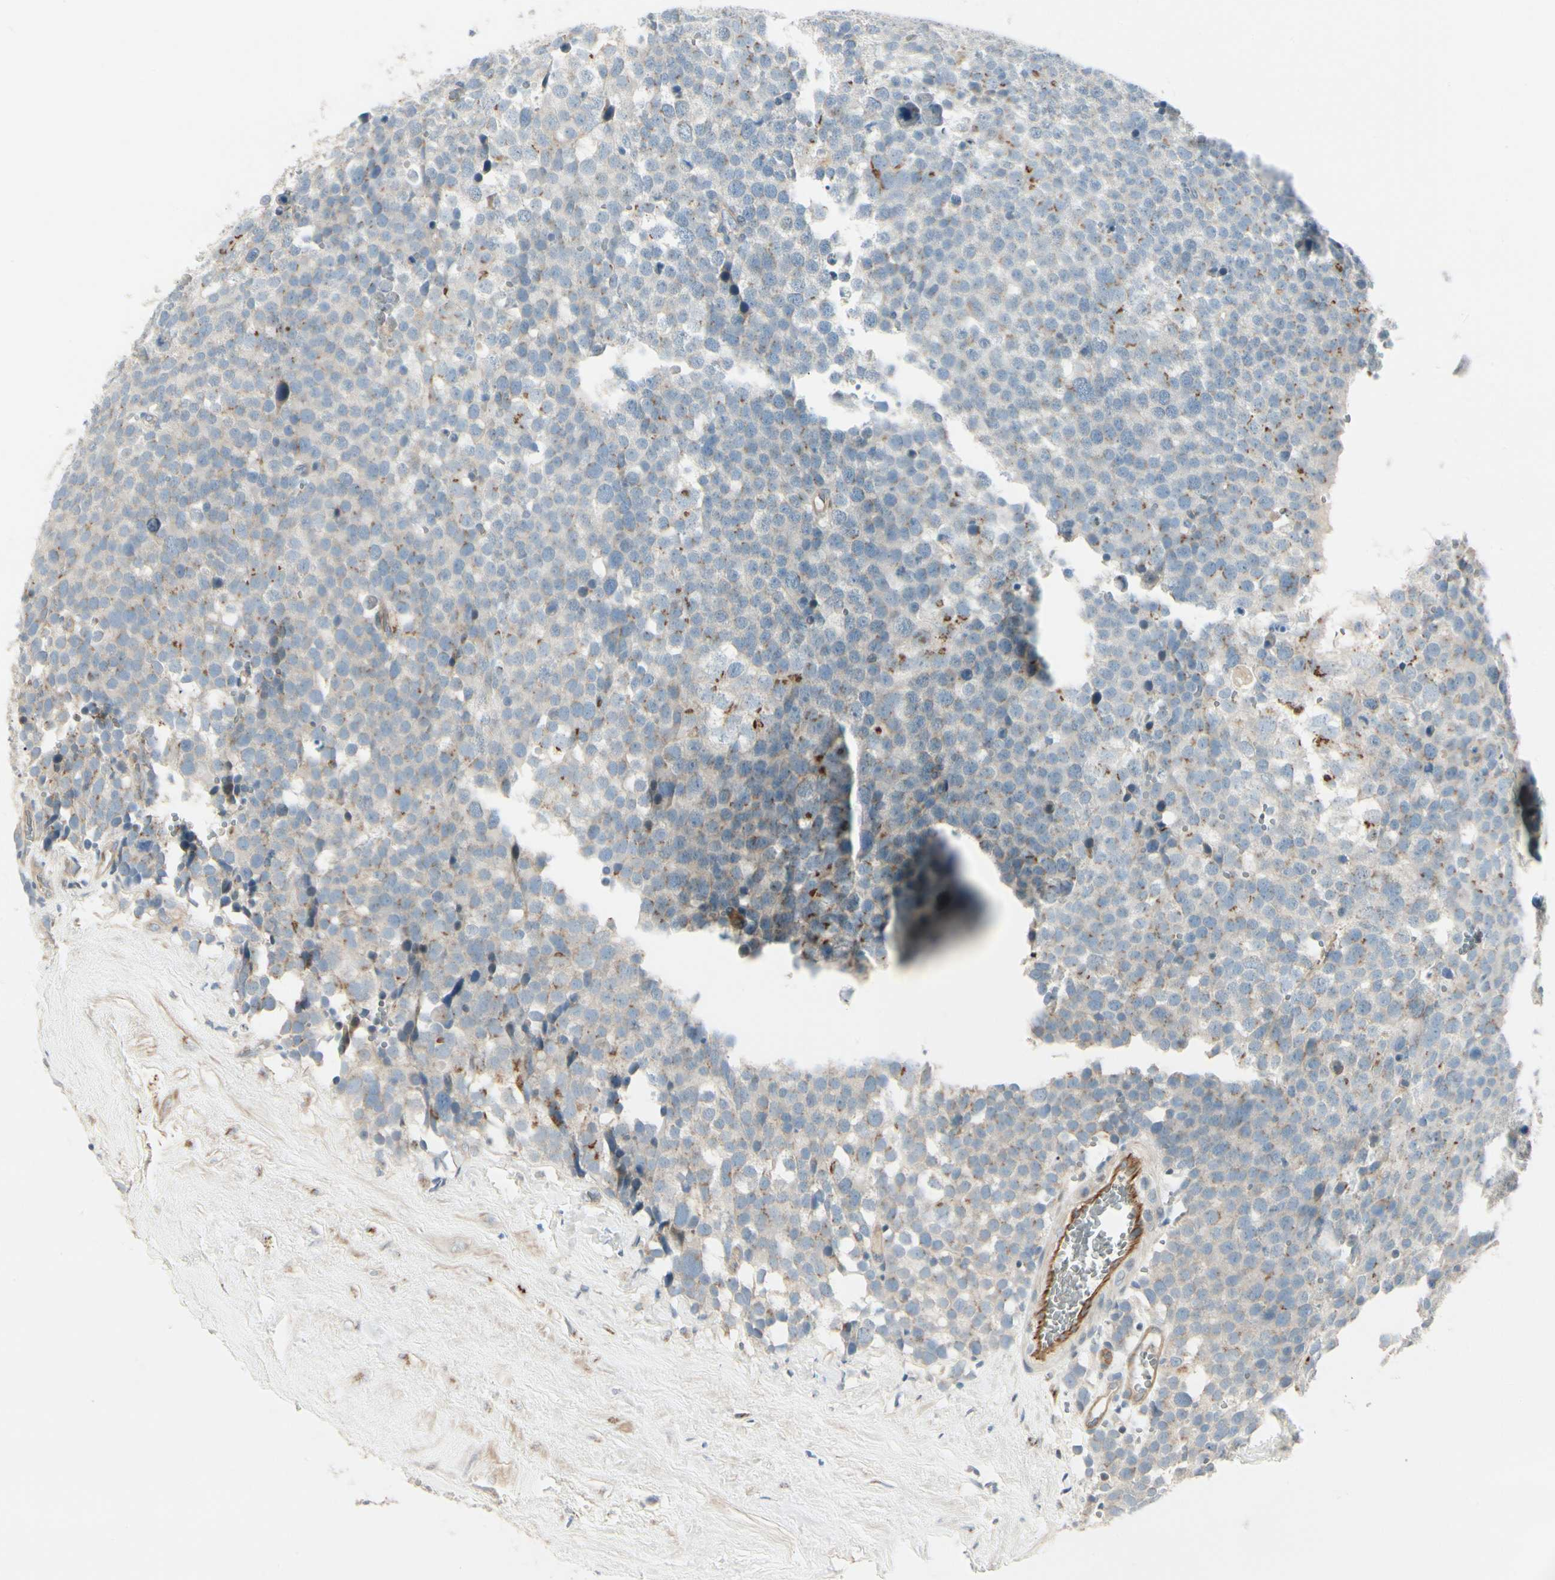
{"staining": {"intensity": "moderate", "quantity": "<25%", "location": "cytoplasmic/membranous"}, "tissue": "testis cancer", "cell_type": "Tumor cells", "image_type": "cancer", "snomed": [{"axis": "morphology", "description": "Seminoma, NOS"}, {"axis": "topography", "description": "Testis"}], "caption": "IHC of testis cancer shows low levels of moderate cytoplasmic/membranous staining in approximately <25% of tumor cells. Using DAB (3,3'-diaminobenzidine) (brown) and hematoxylin (blue) stains, captured at high magnification using brightfield microscopy.", "gene": "ABCA3", "patient": {"sex": "male", "age": 71}}